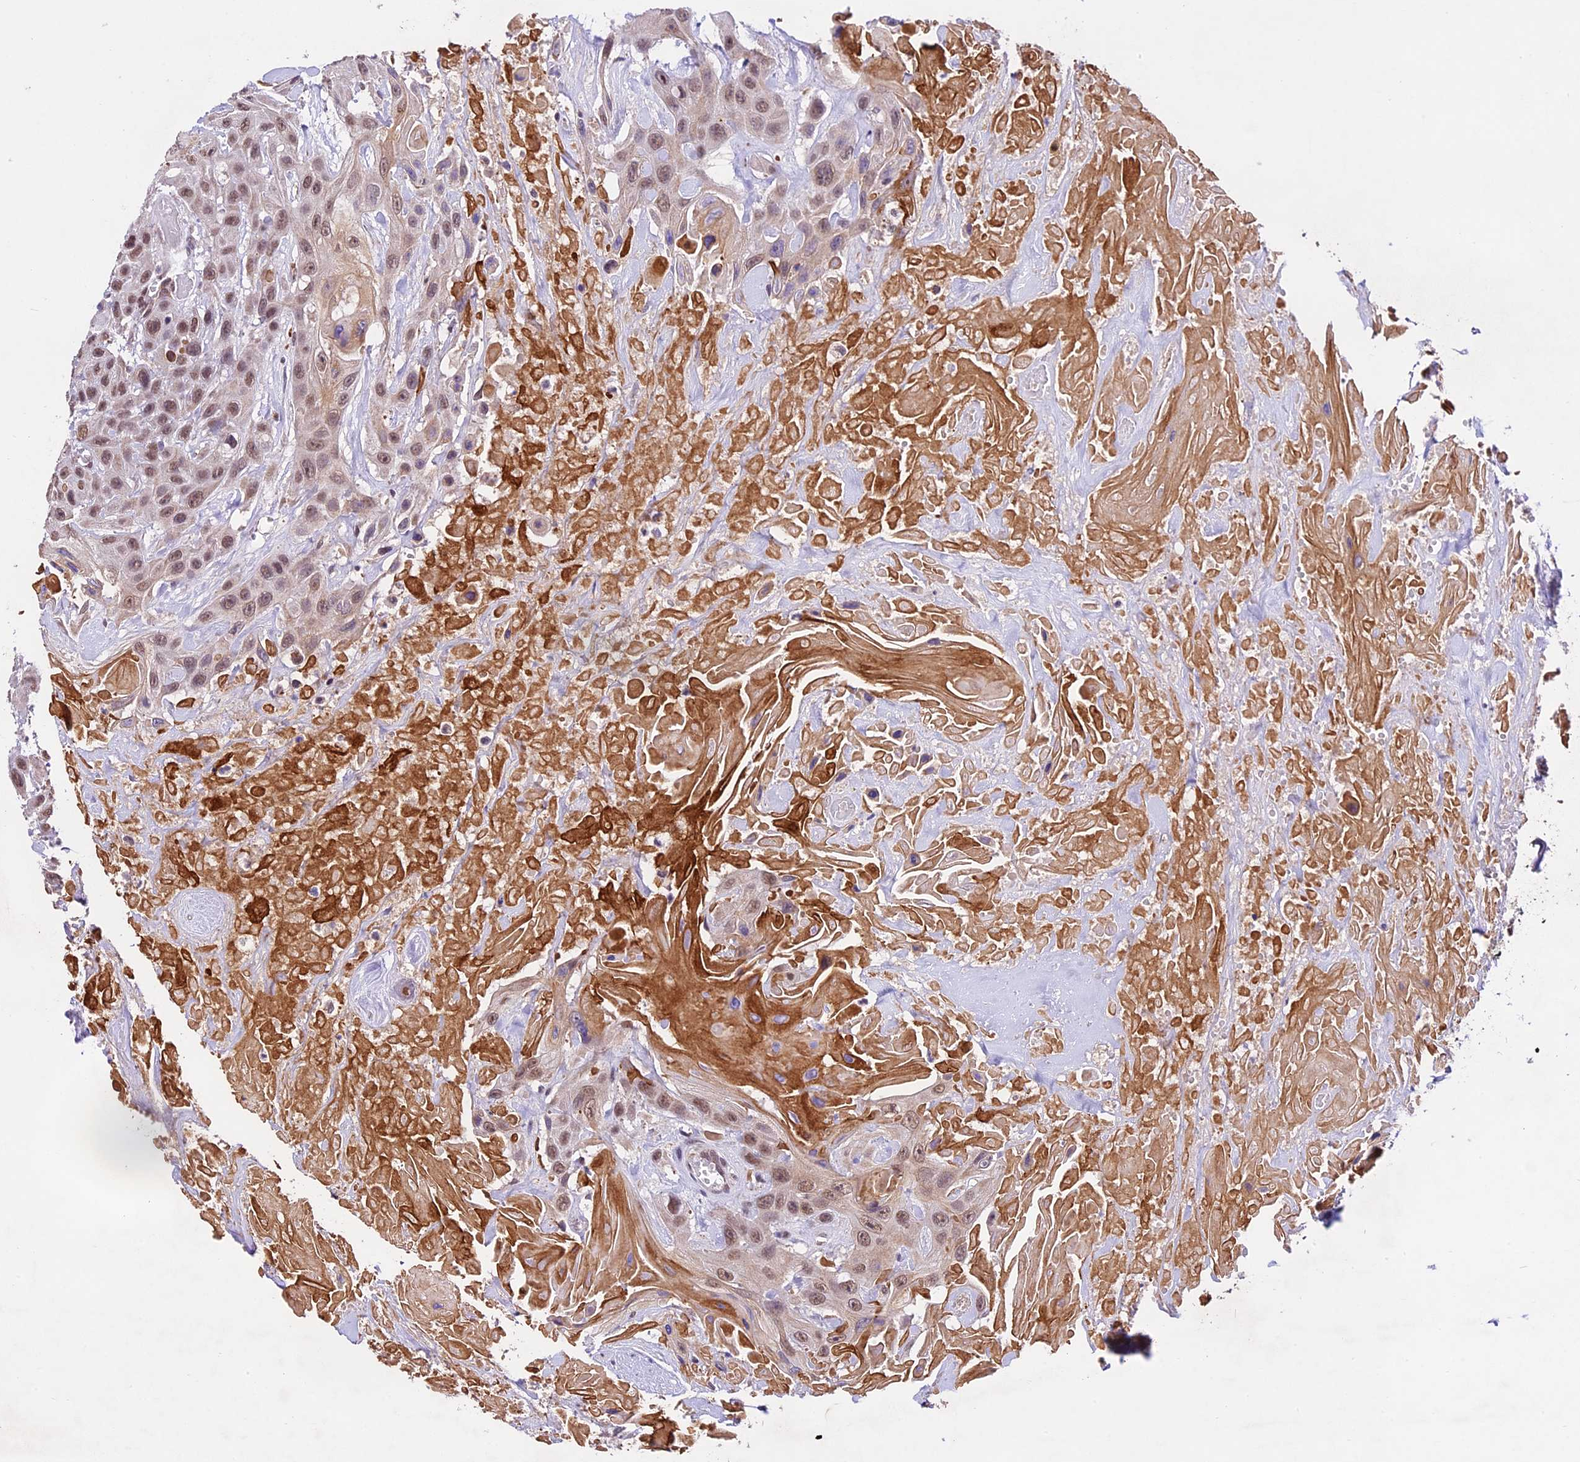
{"staining": {"intensity": "moderate", "quantity": ">75%", "location": "nuclear"}, "tissue": "head and neck cancer", "cell_type": "Tumor cells", "image_type": "cancer", "snomed": [{"axis": "morphology", "description": "Squamous cell carcinoma, NOS"}, {"axis": "topography", "description": "Head-Neck"}], "caption": "DAB (3,3'-diaminobenzidine) immunohistochemical staining of human head and neck cancer demonstrates moderate nuclear protein positivity in about >75% of tumor cells.", "gene": "CARS2", "patient": {"sex": "male", "age": 81}}